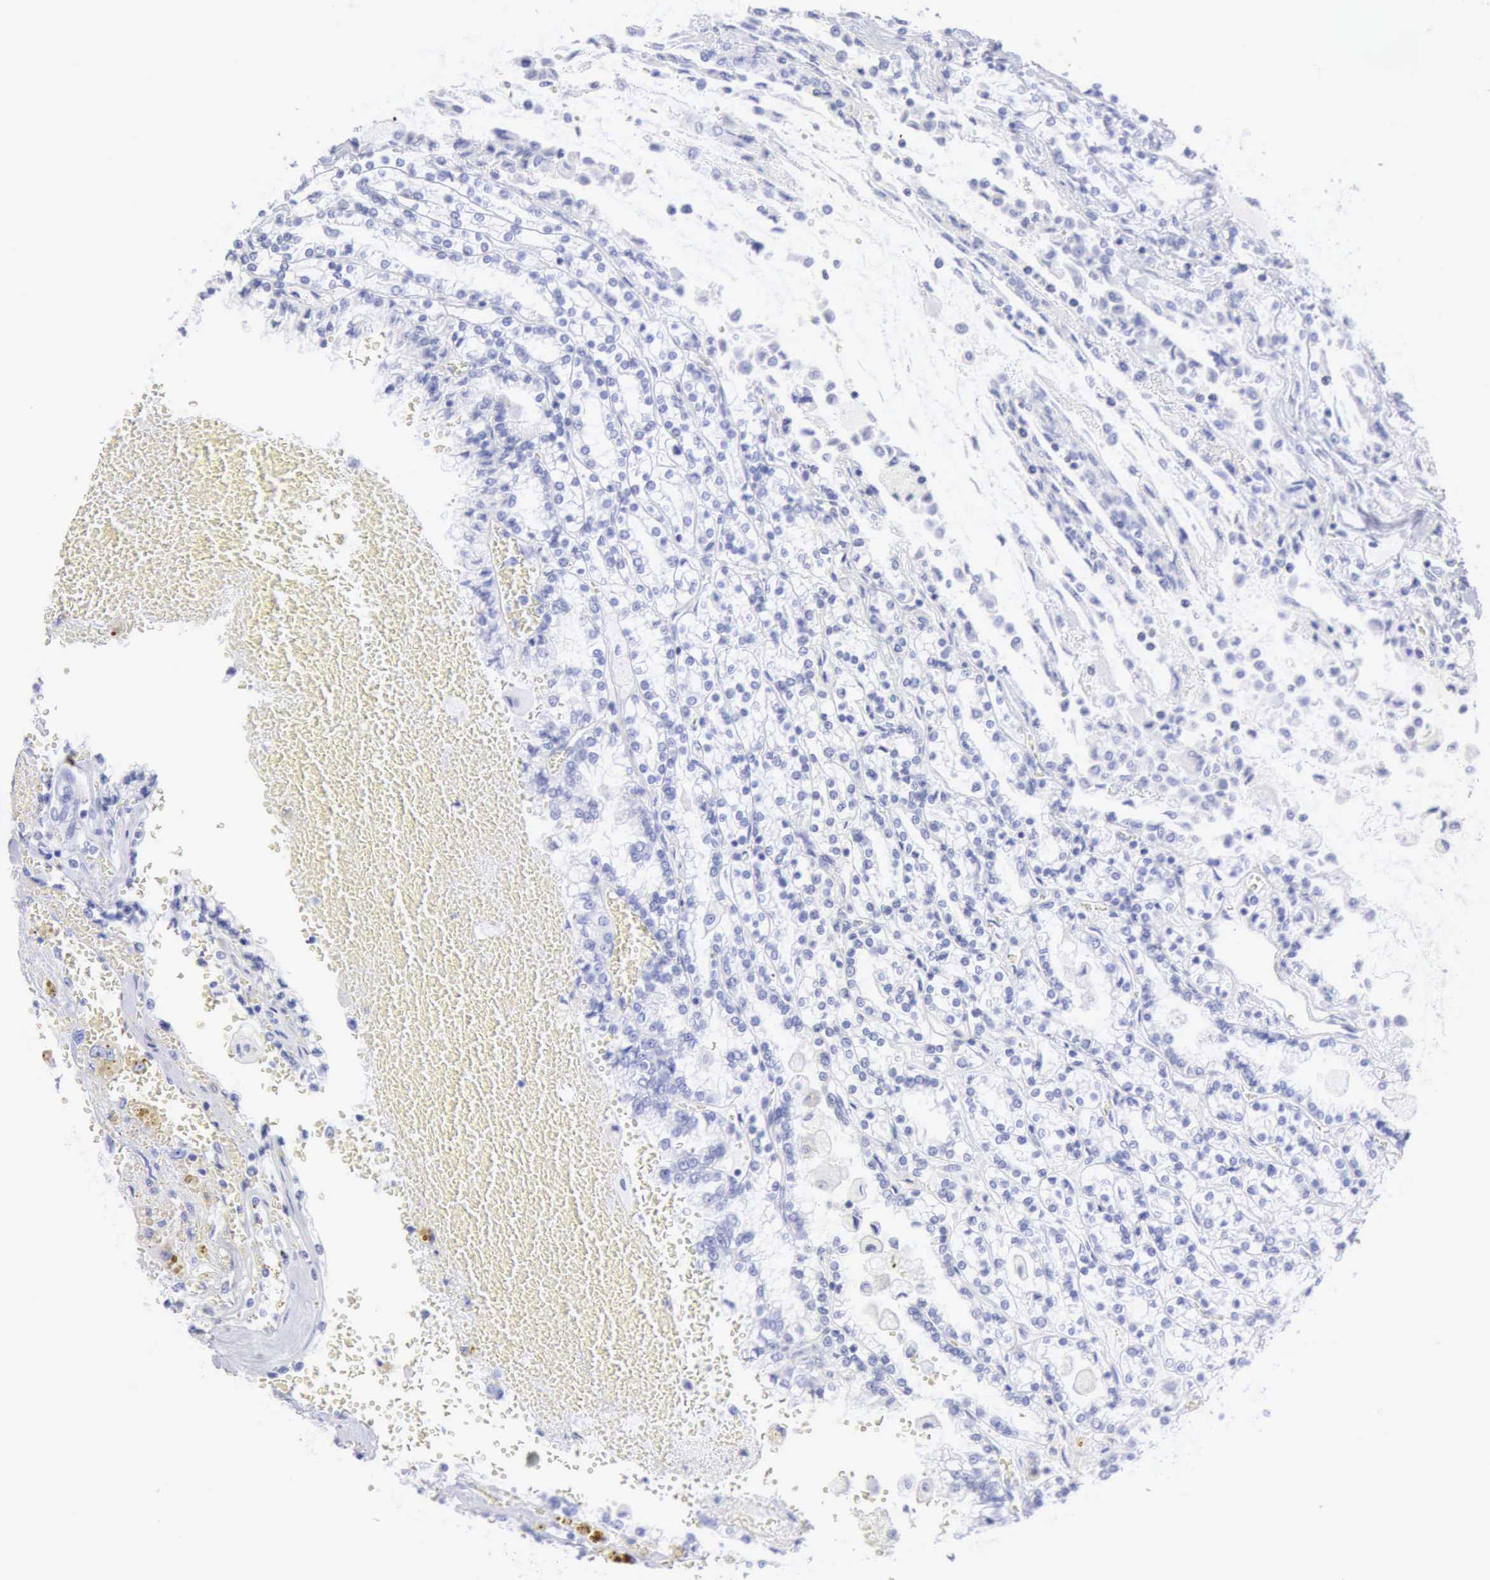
{"staining": {"intensity": "negative", "quantity": "none", "location": "none"}, "tissue": "renal cancer", "cell_type": "Tumor cells", "image_type": "cancer", "snomed": [{"axis": "morphology", "description": "Adenocarcinoma, NOS"}, {"axis": "topography", "description": "Kidney"}], "caption": "High magnification brightfield microscopy of adenocarcinoma (renal) stained with DAB (brown) and counterstained with hematoxylin (blue): tumor cells show no significant staining.", "gene": "KRT5", "patient": {"sex": "female", "age": 56}}